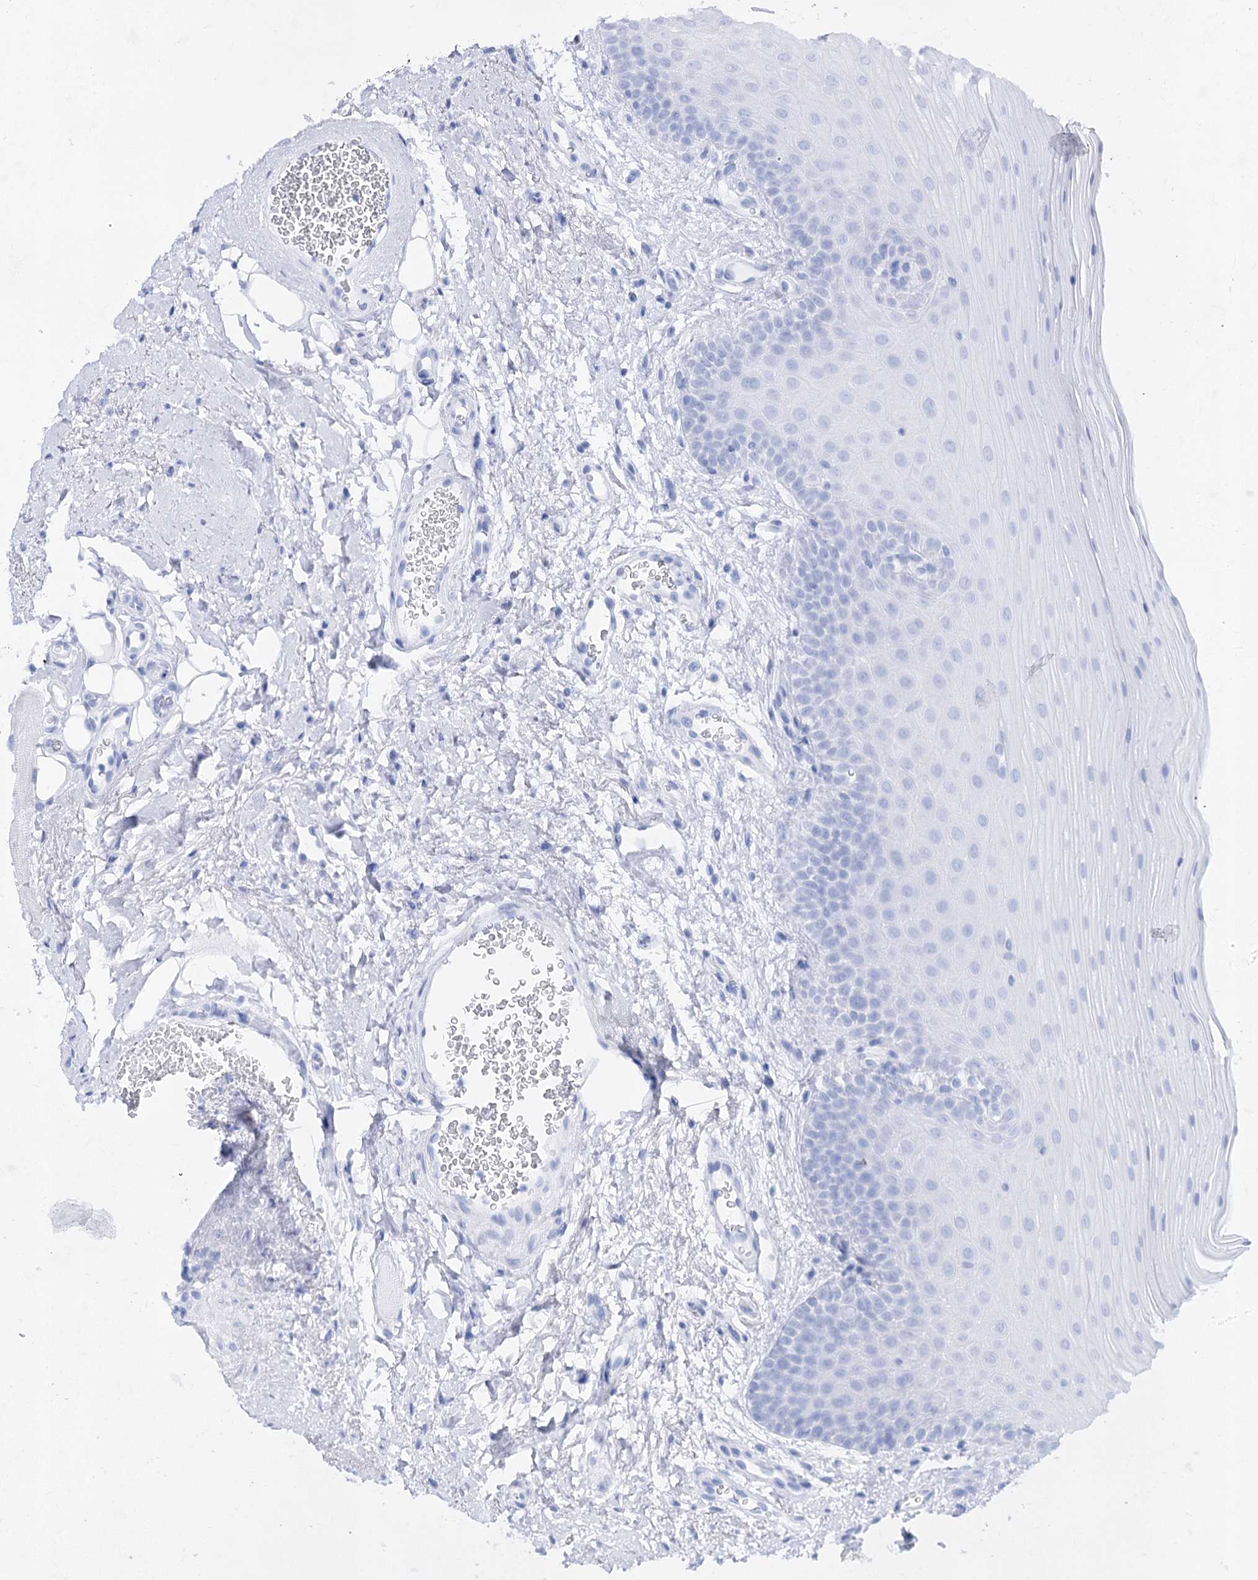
{"staining": {"intensity": "negative", "quantity": "none", "location": "none"}, "tissue": "oral mucosa", "cell_type": "Squamous epithelial cells", "image_type": "normal", "snomed": [{"axis": "morphology", "description": "Normal tissue, NOS"}, {"axis": "topography", "description": "Oral tissue"}], "caption": "The histopathology image exhibits no significant expression in squamous epithelial cells of oral mucosa.", "gene": "ACRV1", "patient": {"sex": "male", "age": 68}}